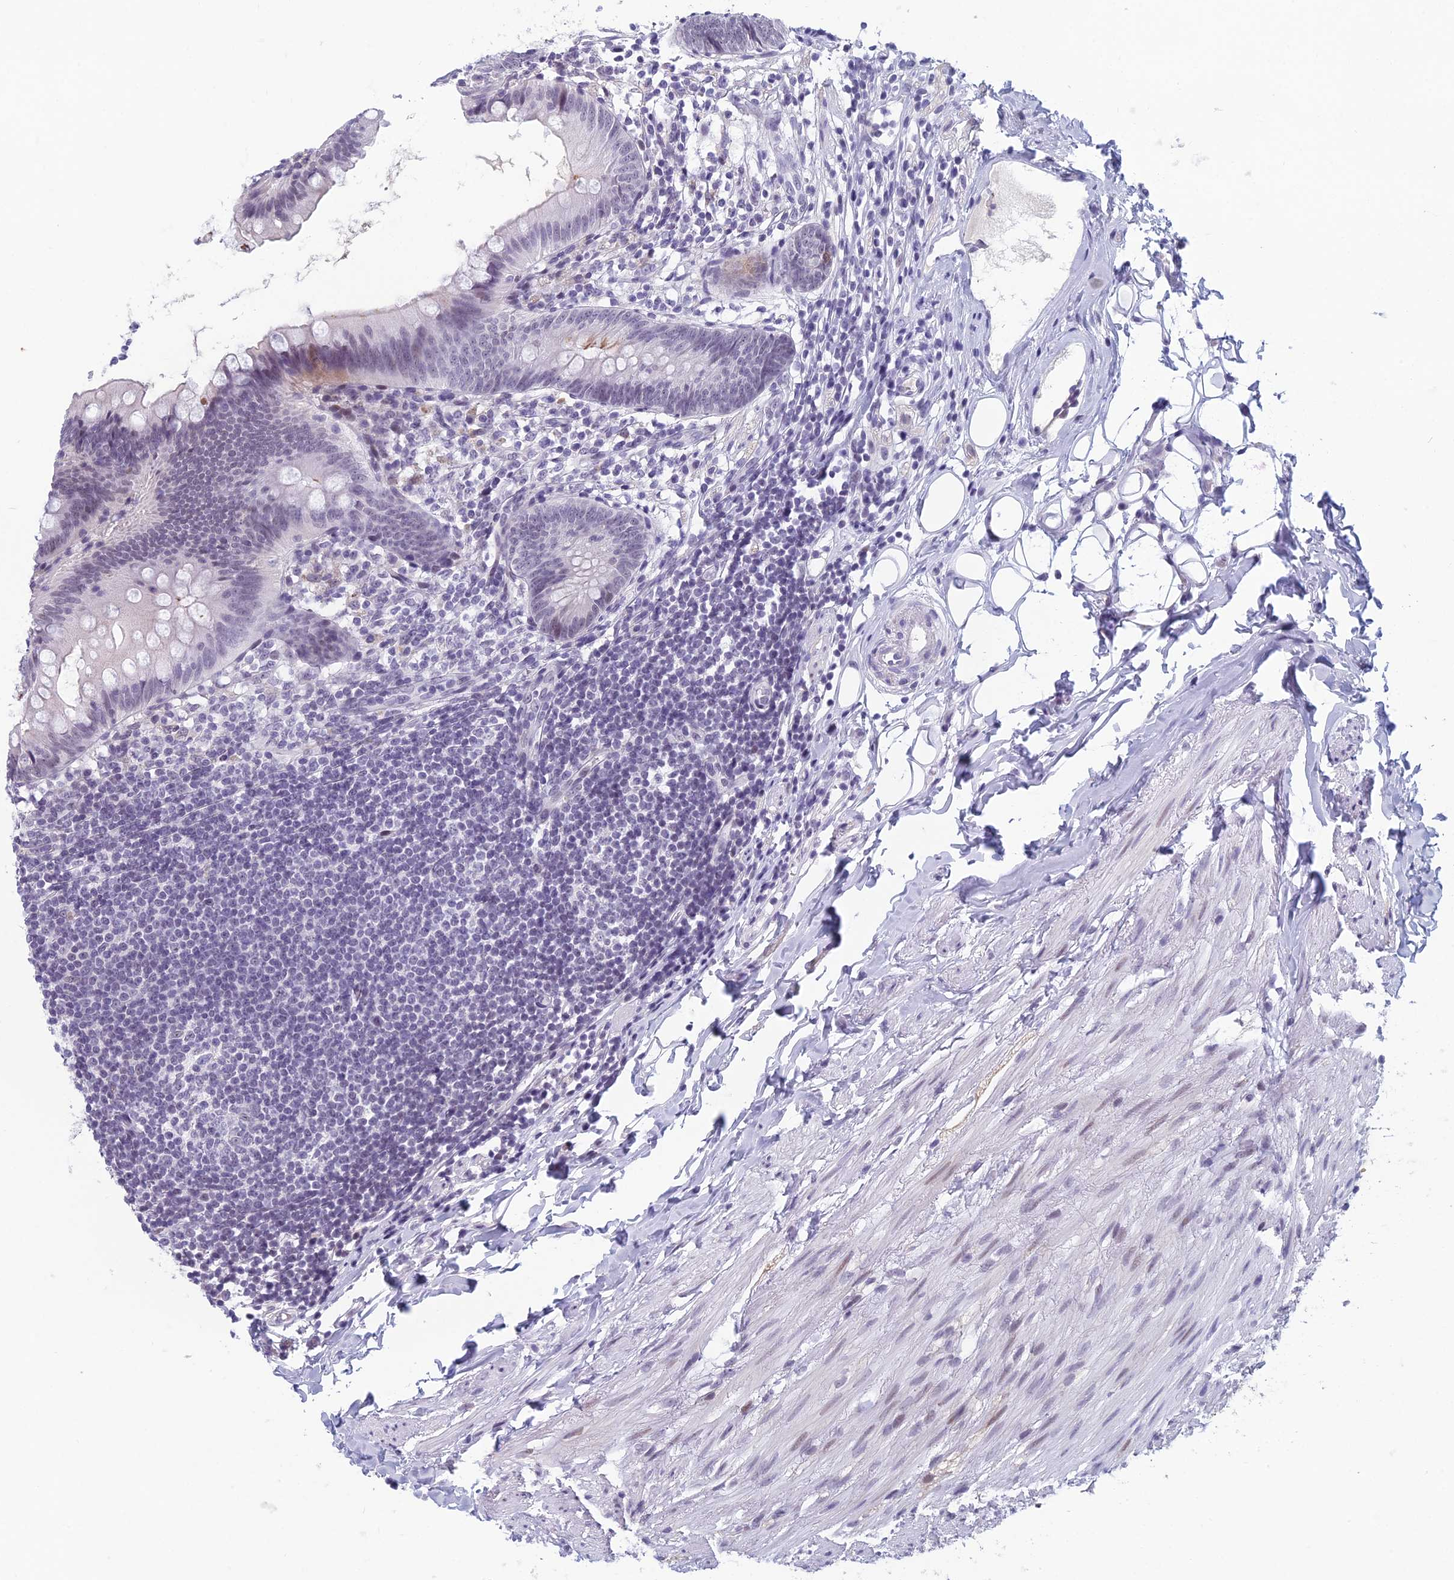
{"staining": {"intensity": "weak", "quantity": "<25%", "location": "cytoplasmic/membranous"}, "tissue": "appendix", "cell_type": "Glandular cells", "image_type": "normal", "snomed": [{"axis": "morphology", "description": "Normal tissue, NOS"}, {"axis": "topography", "description": "Appendix"}], "caption": "This image is of unremarkable appendix stained with IHC to label a protein in brown with the nuclei are counter-stained blue. There is no positivity in glandular cells. (Brightfield microscopy of DAB immunohistochemistry at high magnification).", "gene": "RGS17", "patient": {"sex": "female", "age": 62}}